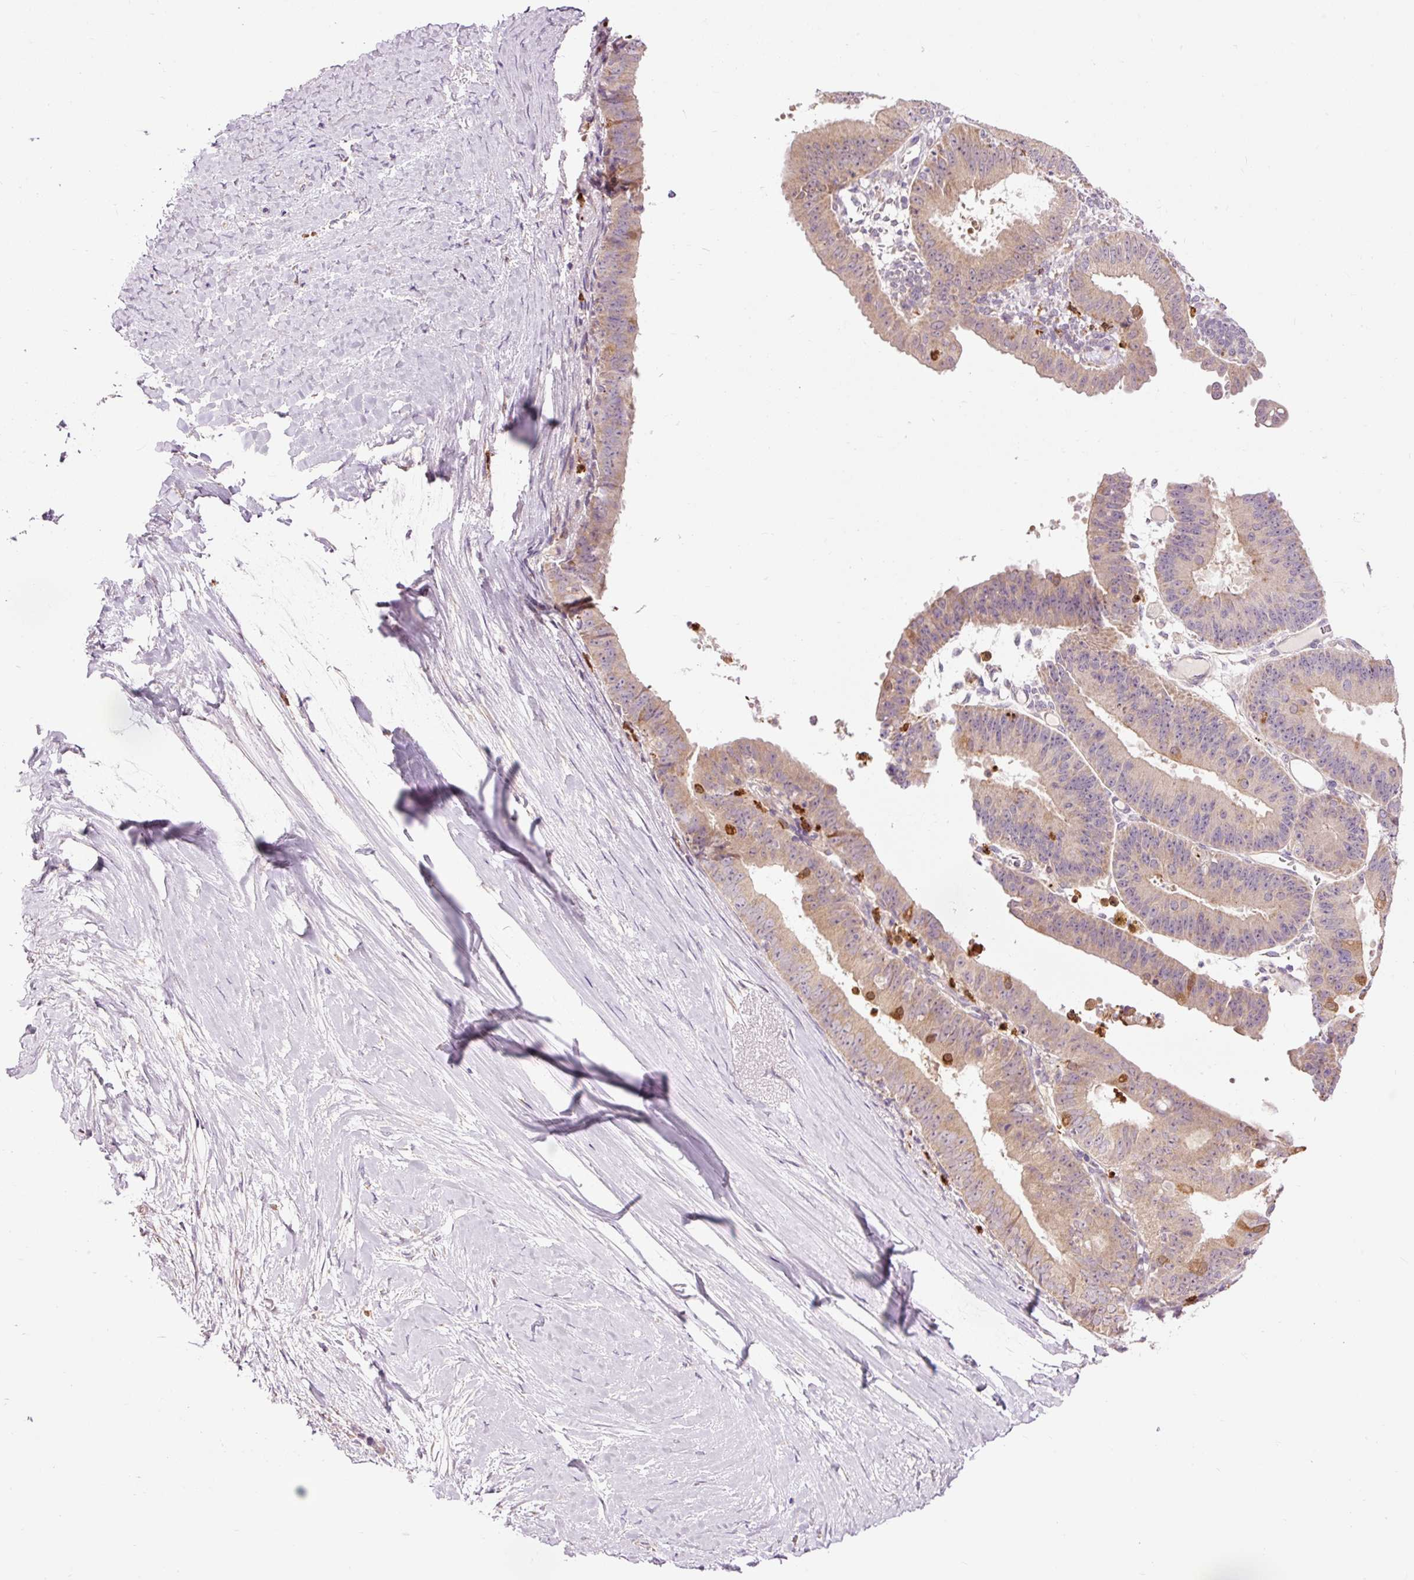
{"staining": {"intensity": "weak", "quantity": ">75%", "location": "cytoplasmic/membranous"}, "tissue": "ovarian cancer", "cell_type": "Tumor cells", "image_type": "cancer", "snomed": [{"axis": "morphology", "description": "Carcinoma, endometroid"}, {"axis": "topography", "description": "Ovary"}], "caption": "The histopathology image displays staining of ovarian cancer (endometroid carcinoma), revealing weak cytoplasmic/membranous protein positivity (brown color) within tumor cells.", "gene": "PRDX5", "patient": {"sex": "female", "age": 42}}